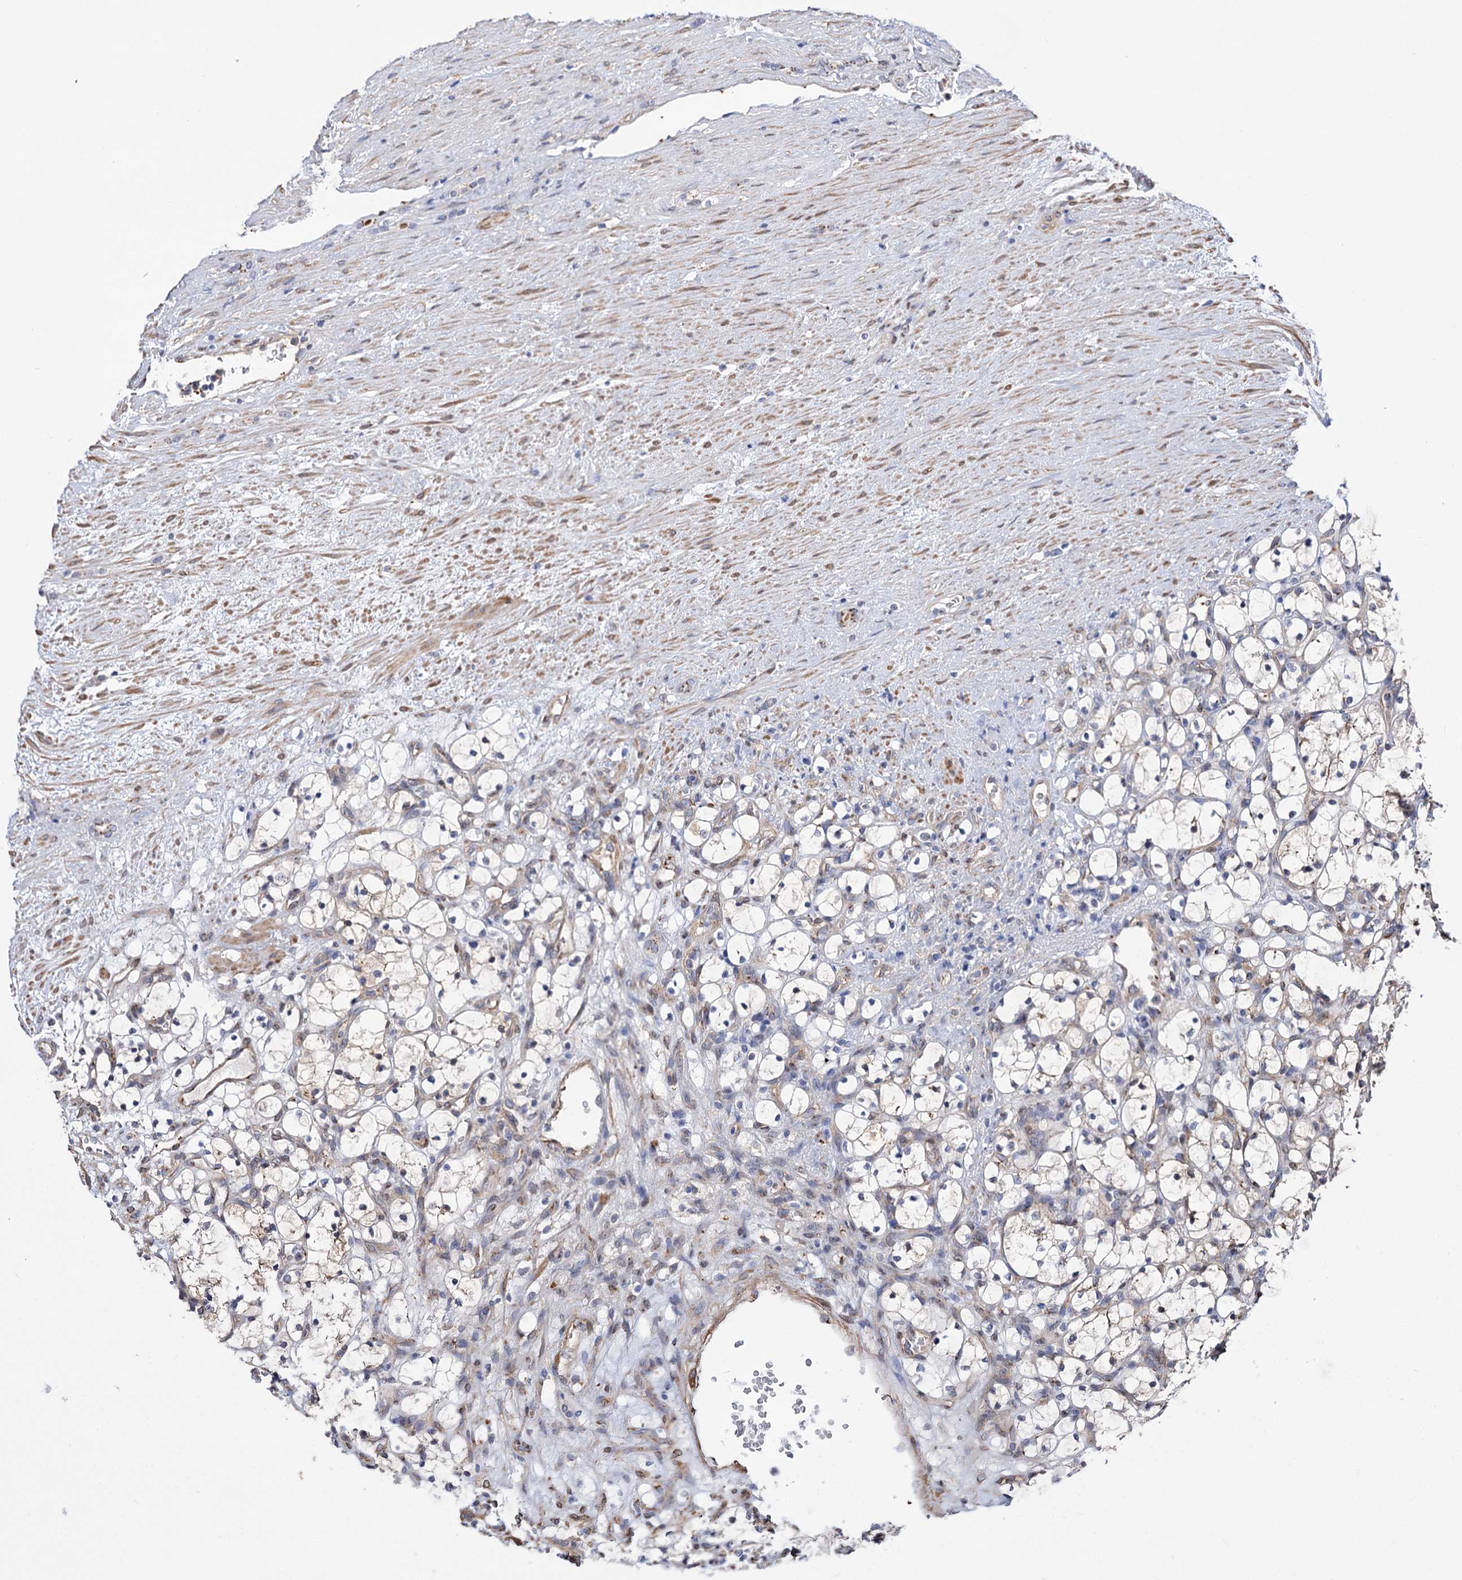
{"staining": {"intensity": "weak", "quantity": "<25%", "location": "cytoplasmic/membranous"}, "tissue": "renal cancer", "cell_type": "Tumor cells", "image_type": "cancer", "snomed": [{"axis": "morphology", "description": "Adenocarcinoma, NOS"}, {"axis": "topography", "description": "Kidney"}], "caption": "Micrograph shows no significant protein positivity in tumor cells of renal adenocarcinoma.", "gene": "C11orf96", "patient": {"sex": "female", "age": 69}}